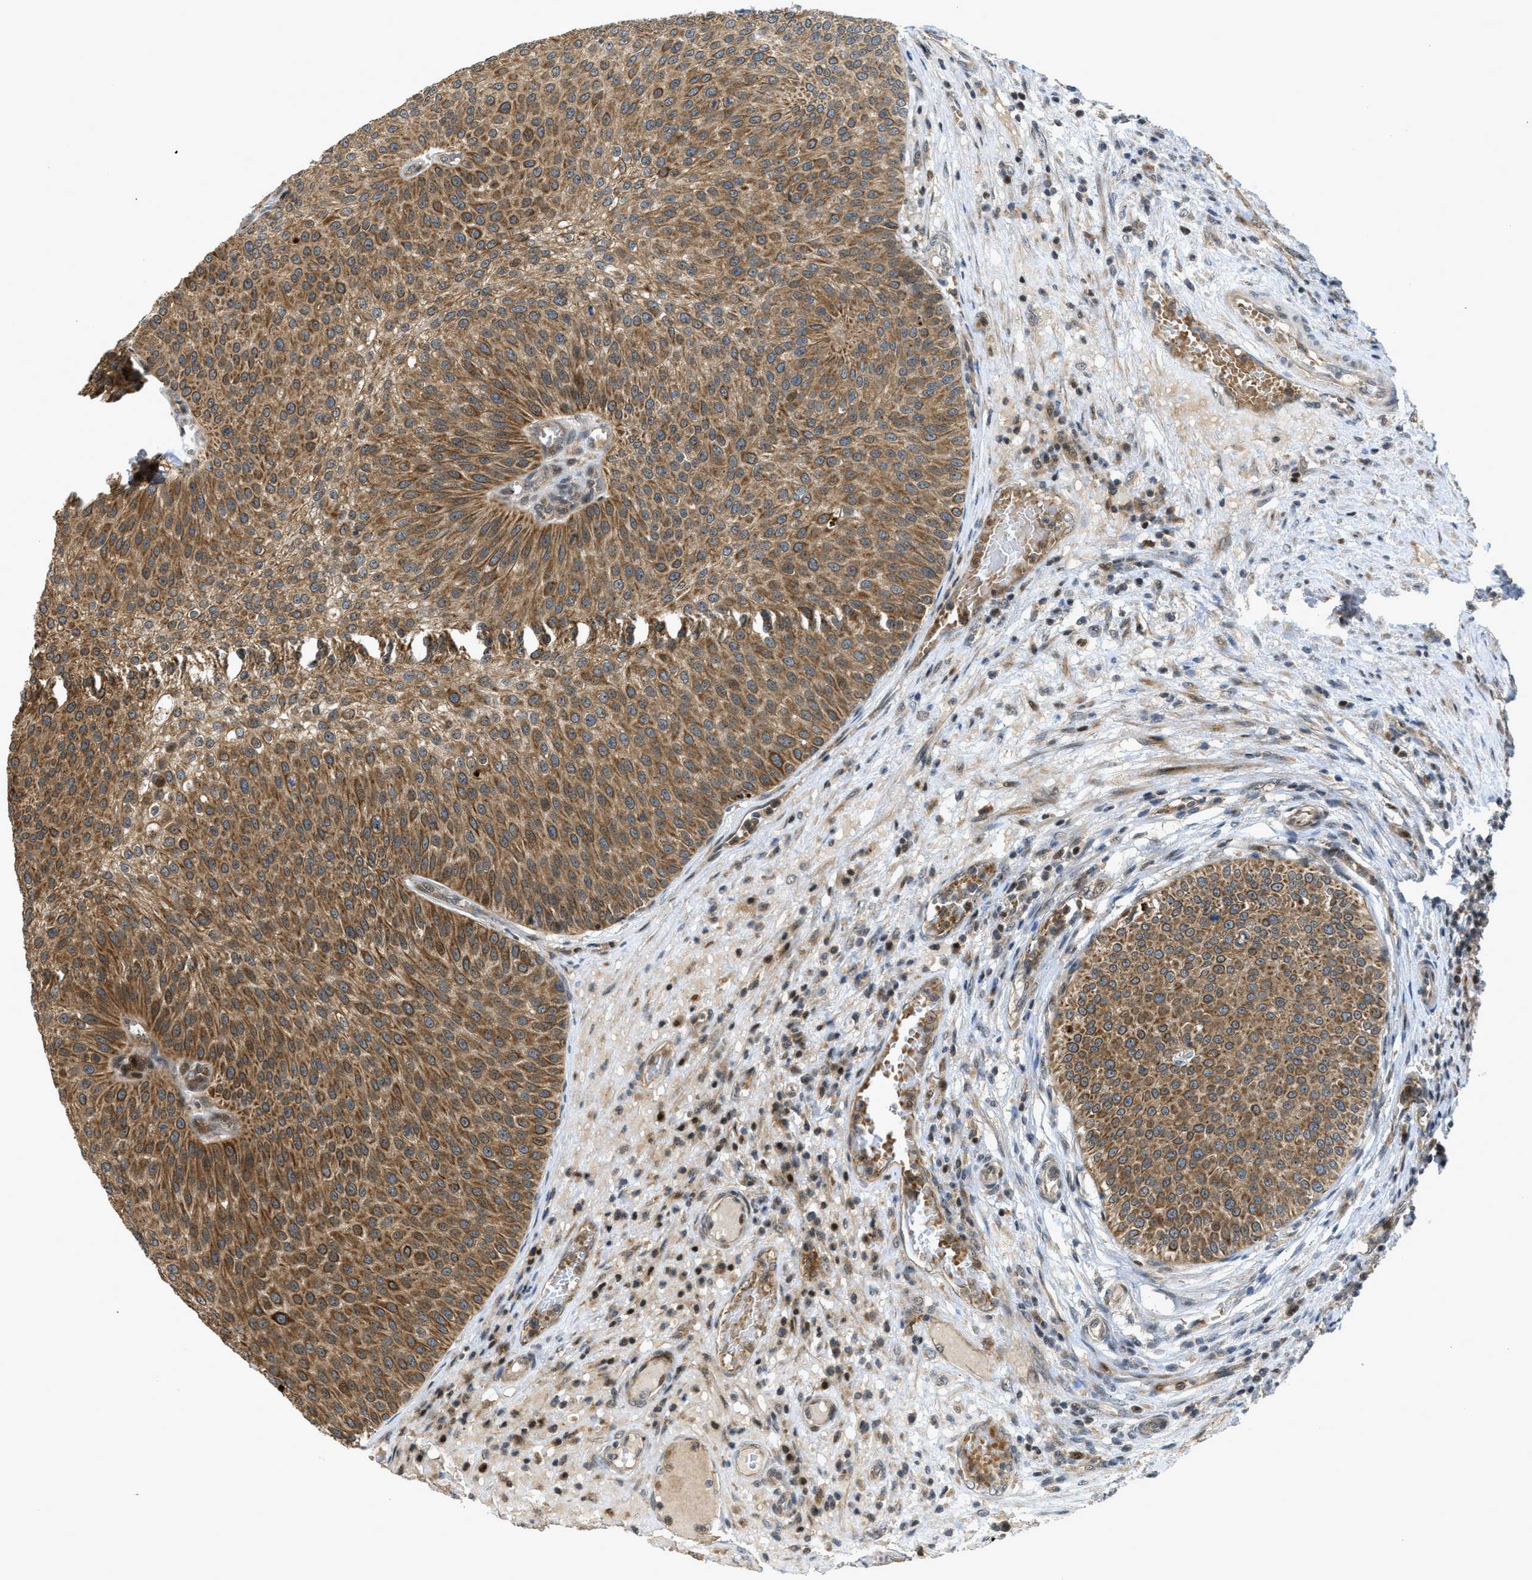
{"staining": {"intensity": "moderate", "quantity": ">75%", "location": "cytoplasmic/membranous"}, "tissue": "urothelial cancer", "cell_type": "Tumor cells", "image_type": "cancer", "snomed": [{"axis": "morphology", "description": "Urothelial carcinoma, Low grade"}, {"axis": "topography", "description": "Smooth muscle"}, {"axis": "topography", "description": "Urinary bladder"}], "caption": "The image displays a brown stain indicating the presence of a protein in the cytoplasmic/membranous of tumor cells in urothelial carcinoma (low-grade).", "gene": "DNAJC28", "patient": {"sex": "male", "age": 60}}